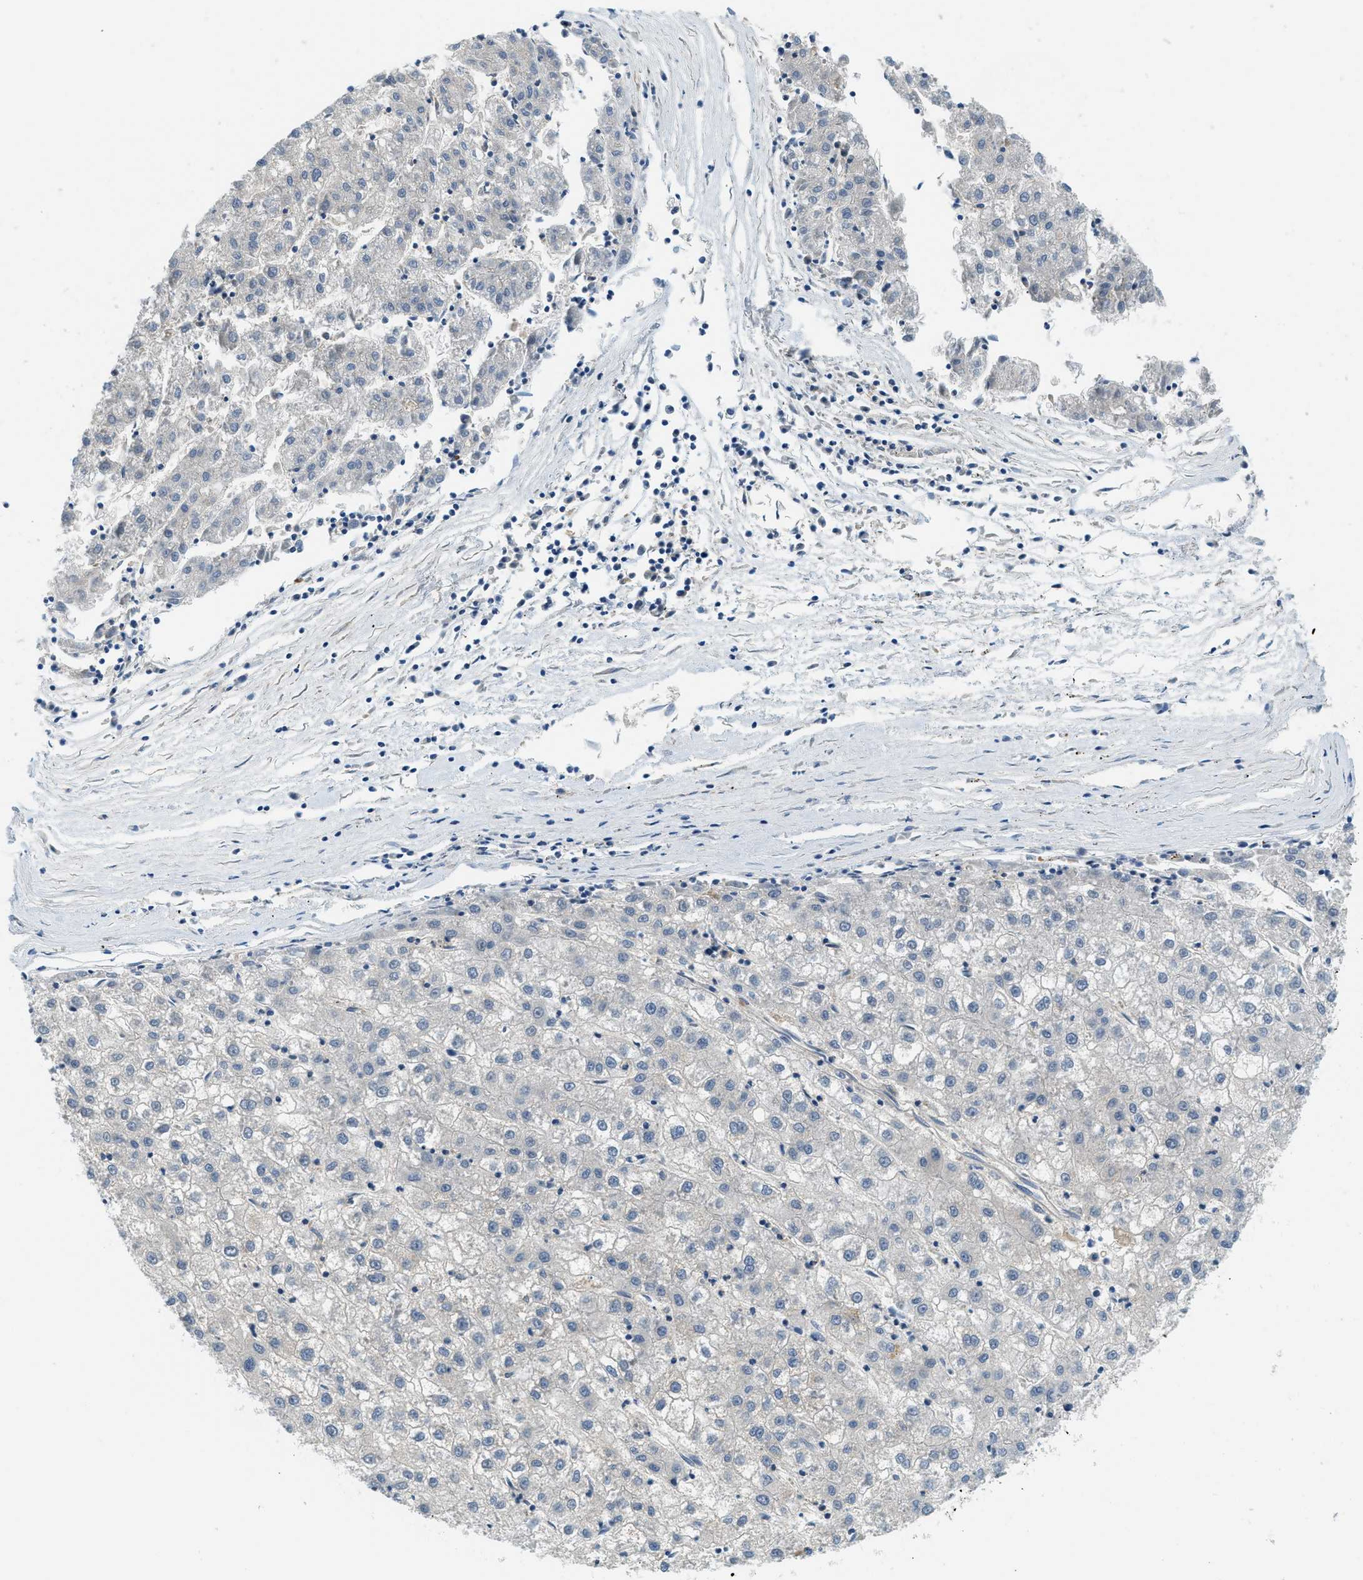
{"staining": {"intensity": "negative", "quantity": "none", "location": "none"}, "tissue": "liver cancer", "cell_type": "Tumor cells", "image_type": "cancer", "snomed": [{"axis": "morphology", "description": "Carcinoma, Hepatocellular, NOS"}, {"axis": "topography", "description": "Liver"}], "caption": "High magnification brightfield microscopy of liver cancer stained with DAB (3,3'-diaminobenzidine) (brown) and counterstained with hematoxylin (blue): tumor cells show no significant positivity.", "gene": "KCNK1", "patient": {"sex": "male", "age": 72}}